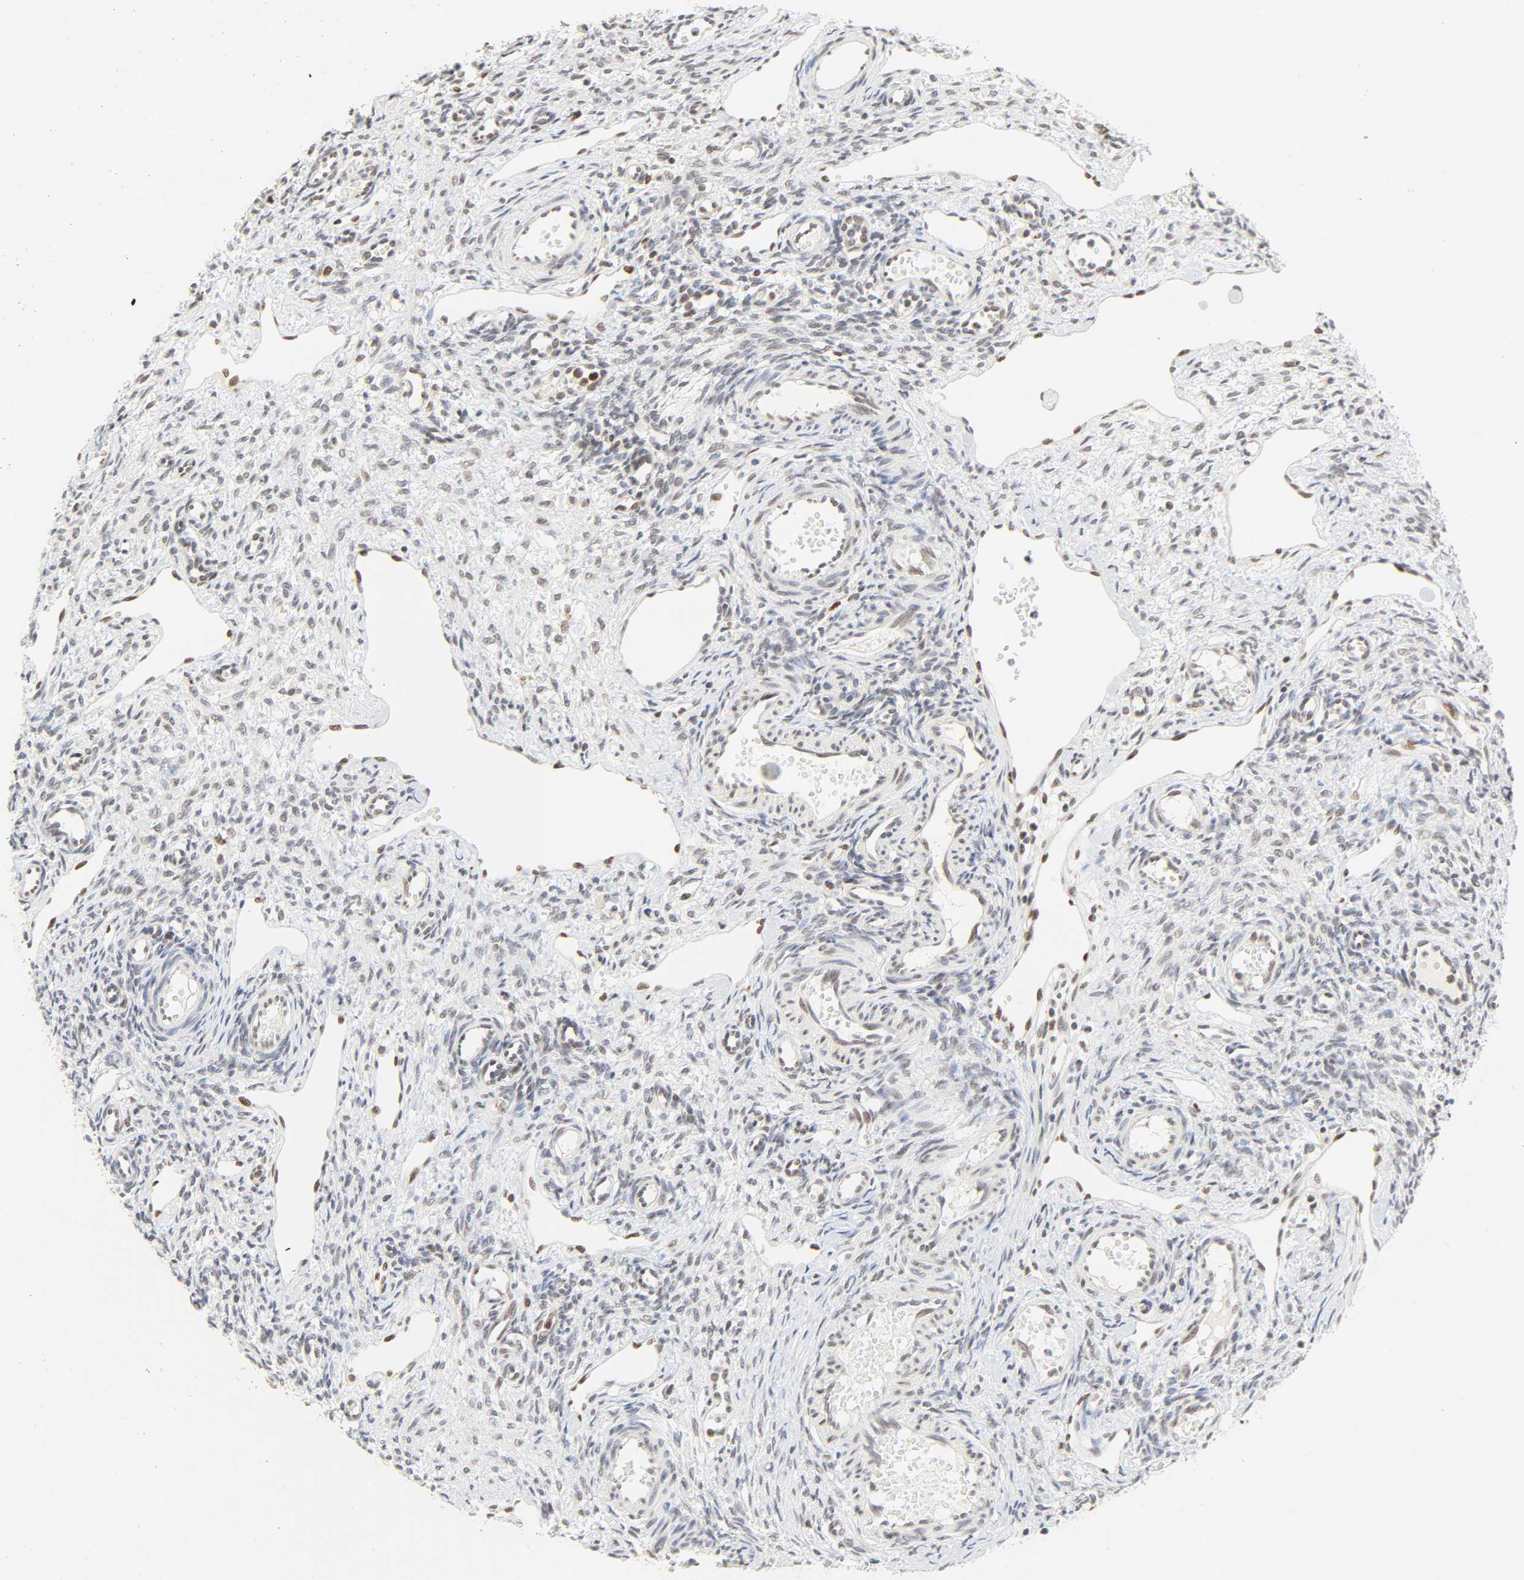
{"staining": {"intensity": "negative", "quantity": "none", "location": "none"}, "tissue": "ovary", "cell_type": "Ovarian stroma cells", "image_type": "normal", "snomed": [{"axis": "morphology", "description": "Normal tissue, NOS"}, {"axis": "topography", "description": "Ovary"}], "caption": "An image of human ovary is negative for staining in ovarian stroma cells. (DAB (3,3'-diaminobenzidine) IHC with hematoxylin counter stain).", "gene": "DAZAP1", "patient": {"sex": "female", "age": 33}}